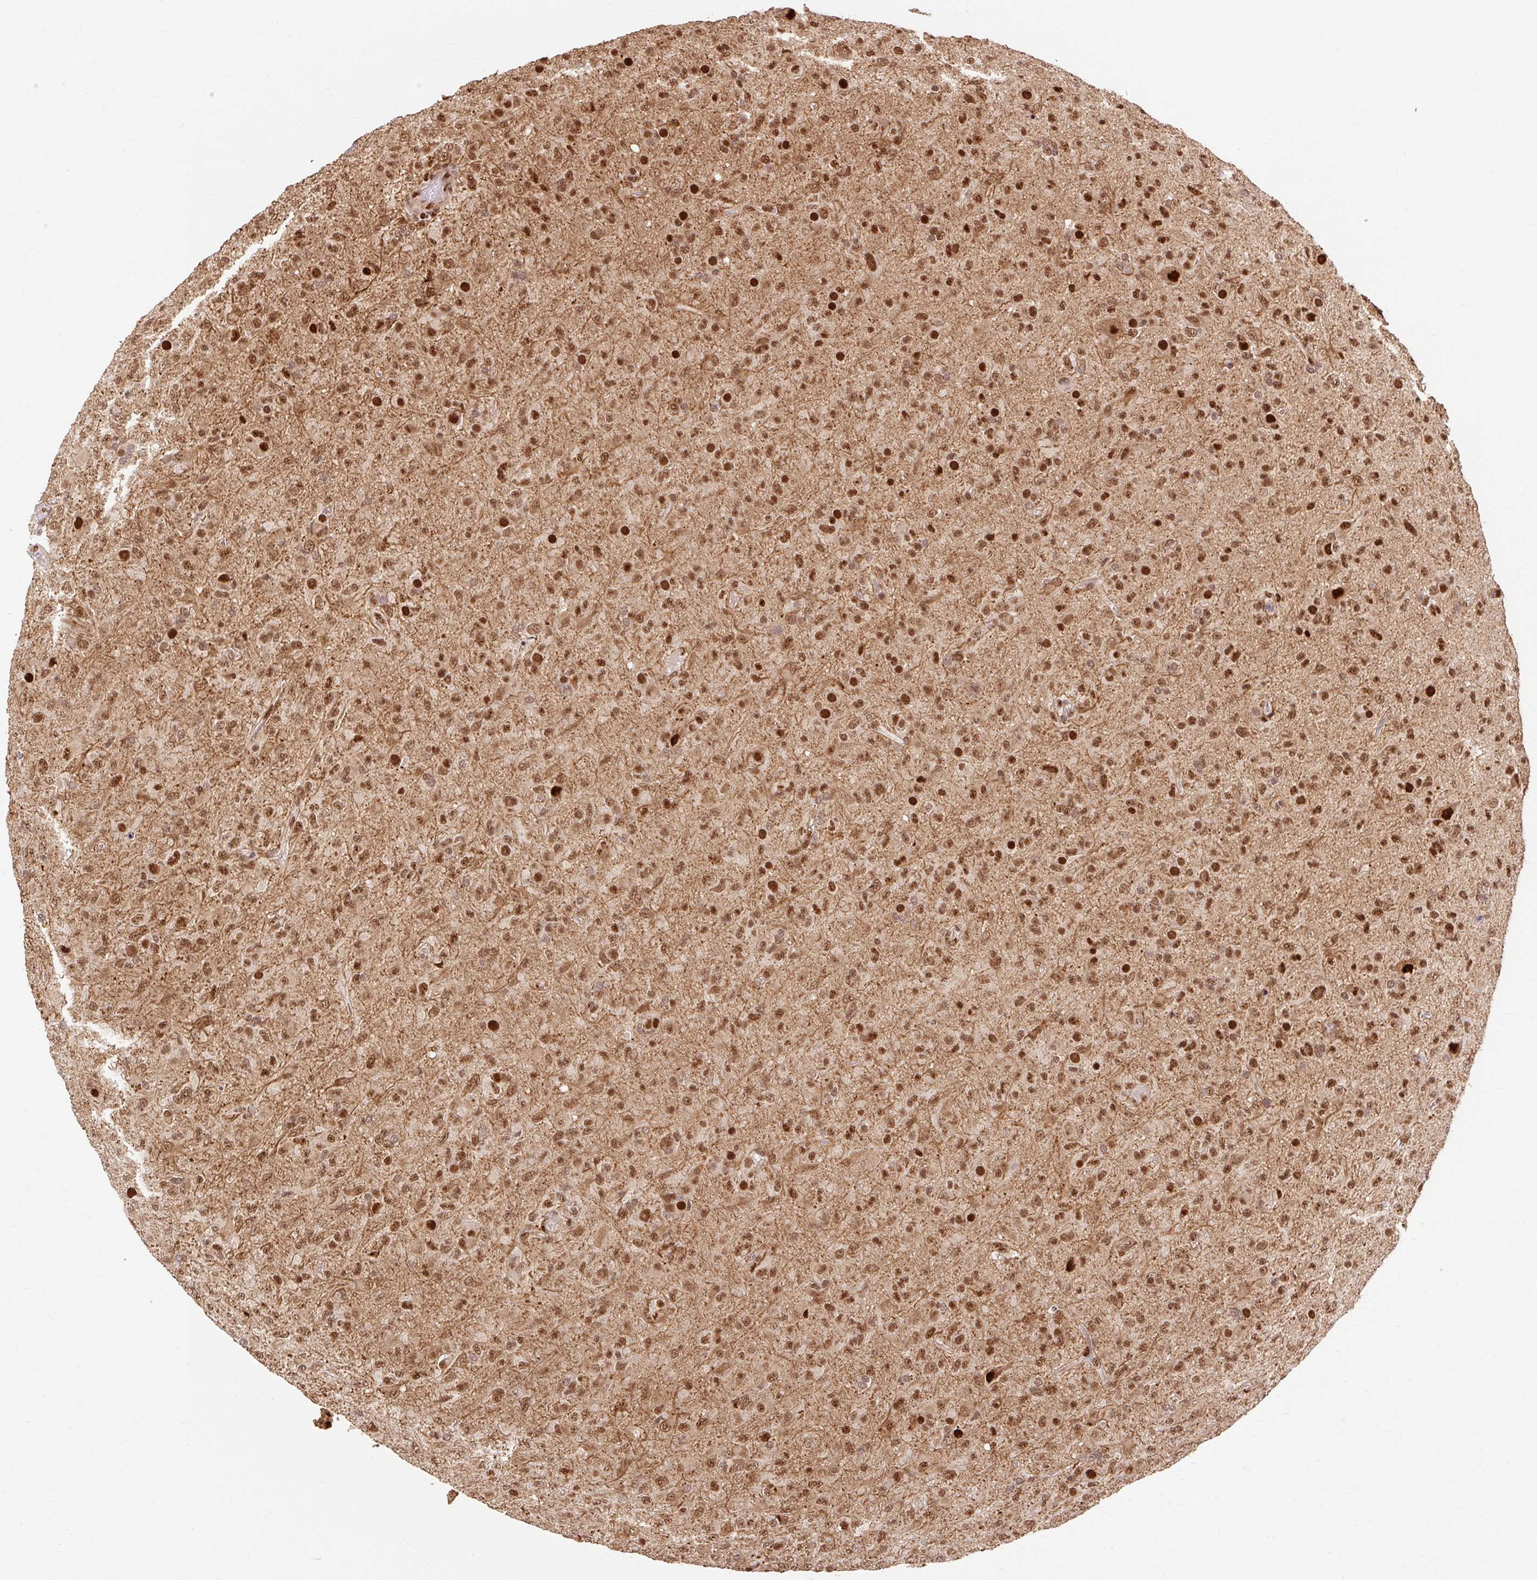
{"staining": {"intensity": "strong", "quantity": ">75%", "location": "nuclear"}, "tissue": "glioma", "cell_type": "Tumor cells", "image_type": "cancer", "snomed": [{"axis": "morphology", "description": "Glioma, malignant, Low grade"}, {"axis": "topography", "description": "Brain"}], "caption": "Immunohistochemistry micrograph of human low-grade glioma (malignant) stained for a protein (brown), which displays high levels of strong nuclear staining in approximately >75% of tumor cells.", "gene": "MECOM", "patient": {"sex": "male", "age": 65}}